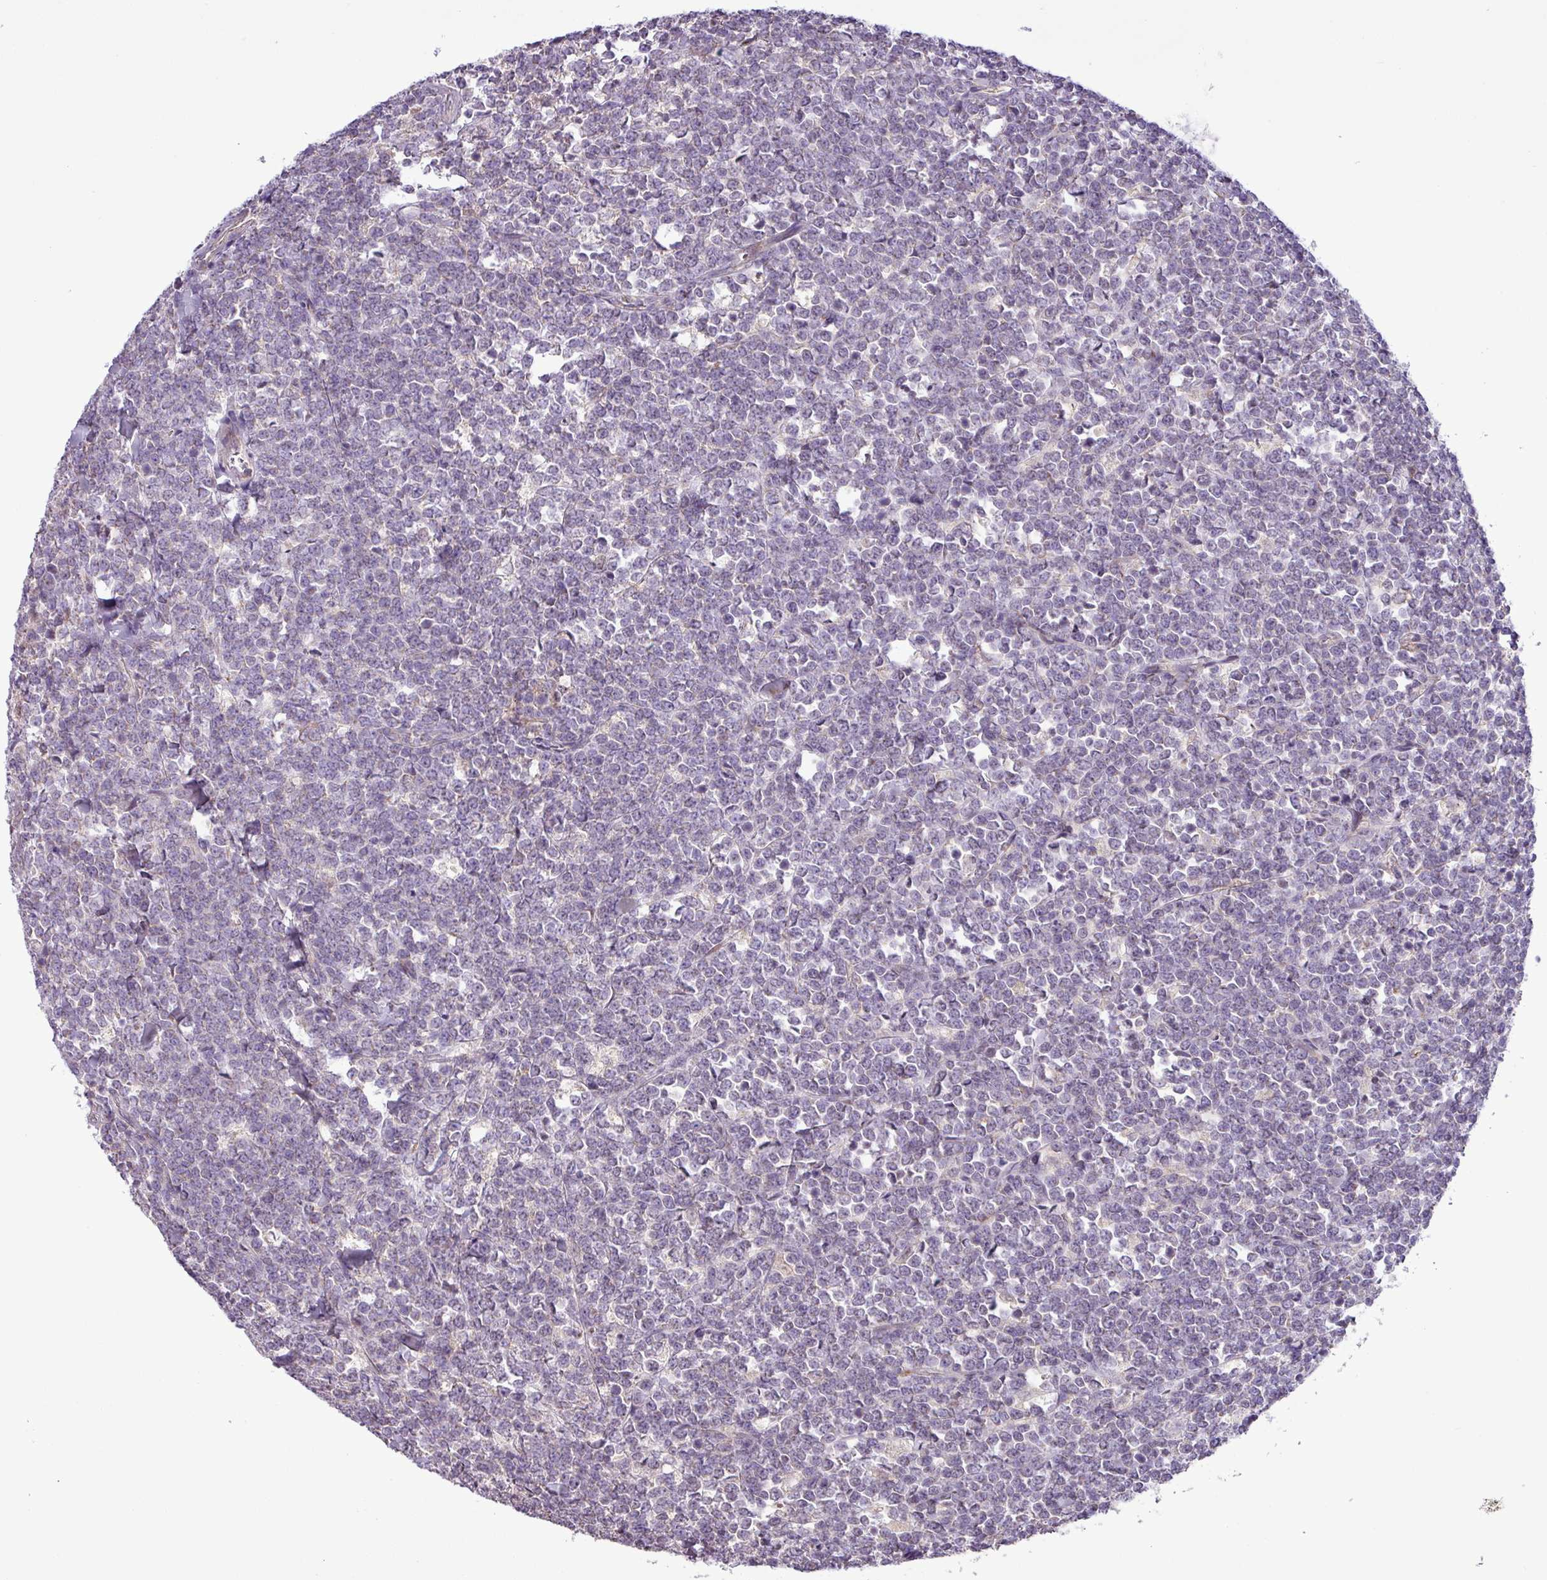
{"staining": {"intensity": "negative", "quantity": "none", "location": "none"}, "tissue": "lymphoma", "cell_type": "Tumor cells", "image_type": "cancer", "snomed": [{"axis": "morphology", "description": "Malignant lymphoma, non-Hodgkin's type, High grade"}, {"axis": "topography", "description": "Small intestine"}, {"axis": "topography", "description": "Colon"}], "caption": "Tumor cells show no significant protein staining in lymphoma.", "gene": "FAM183A", "patient": {"sex": "male", "age": 8}}